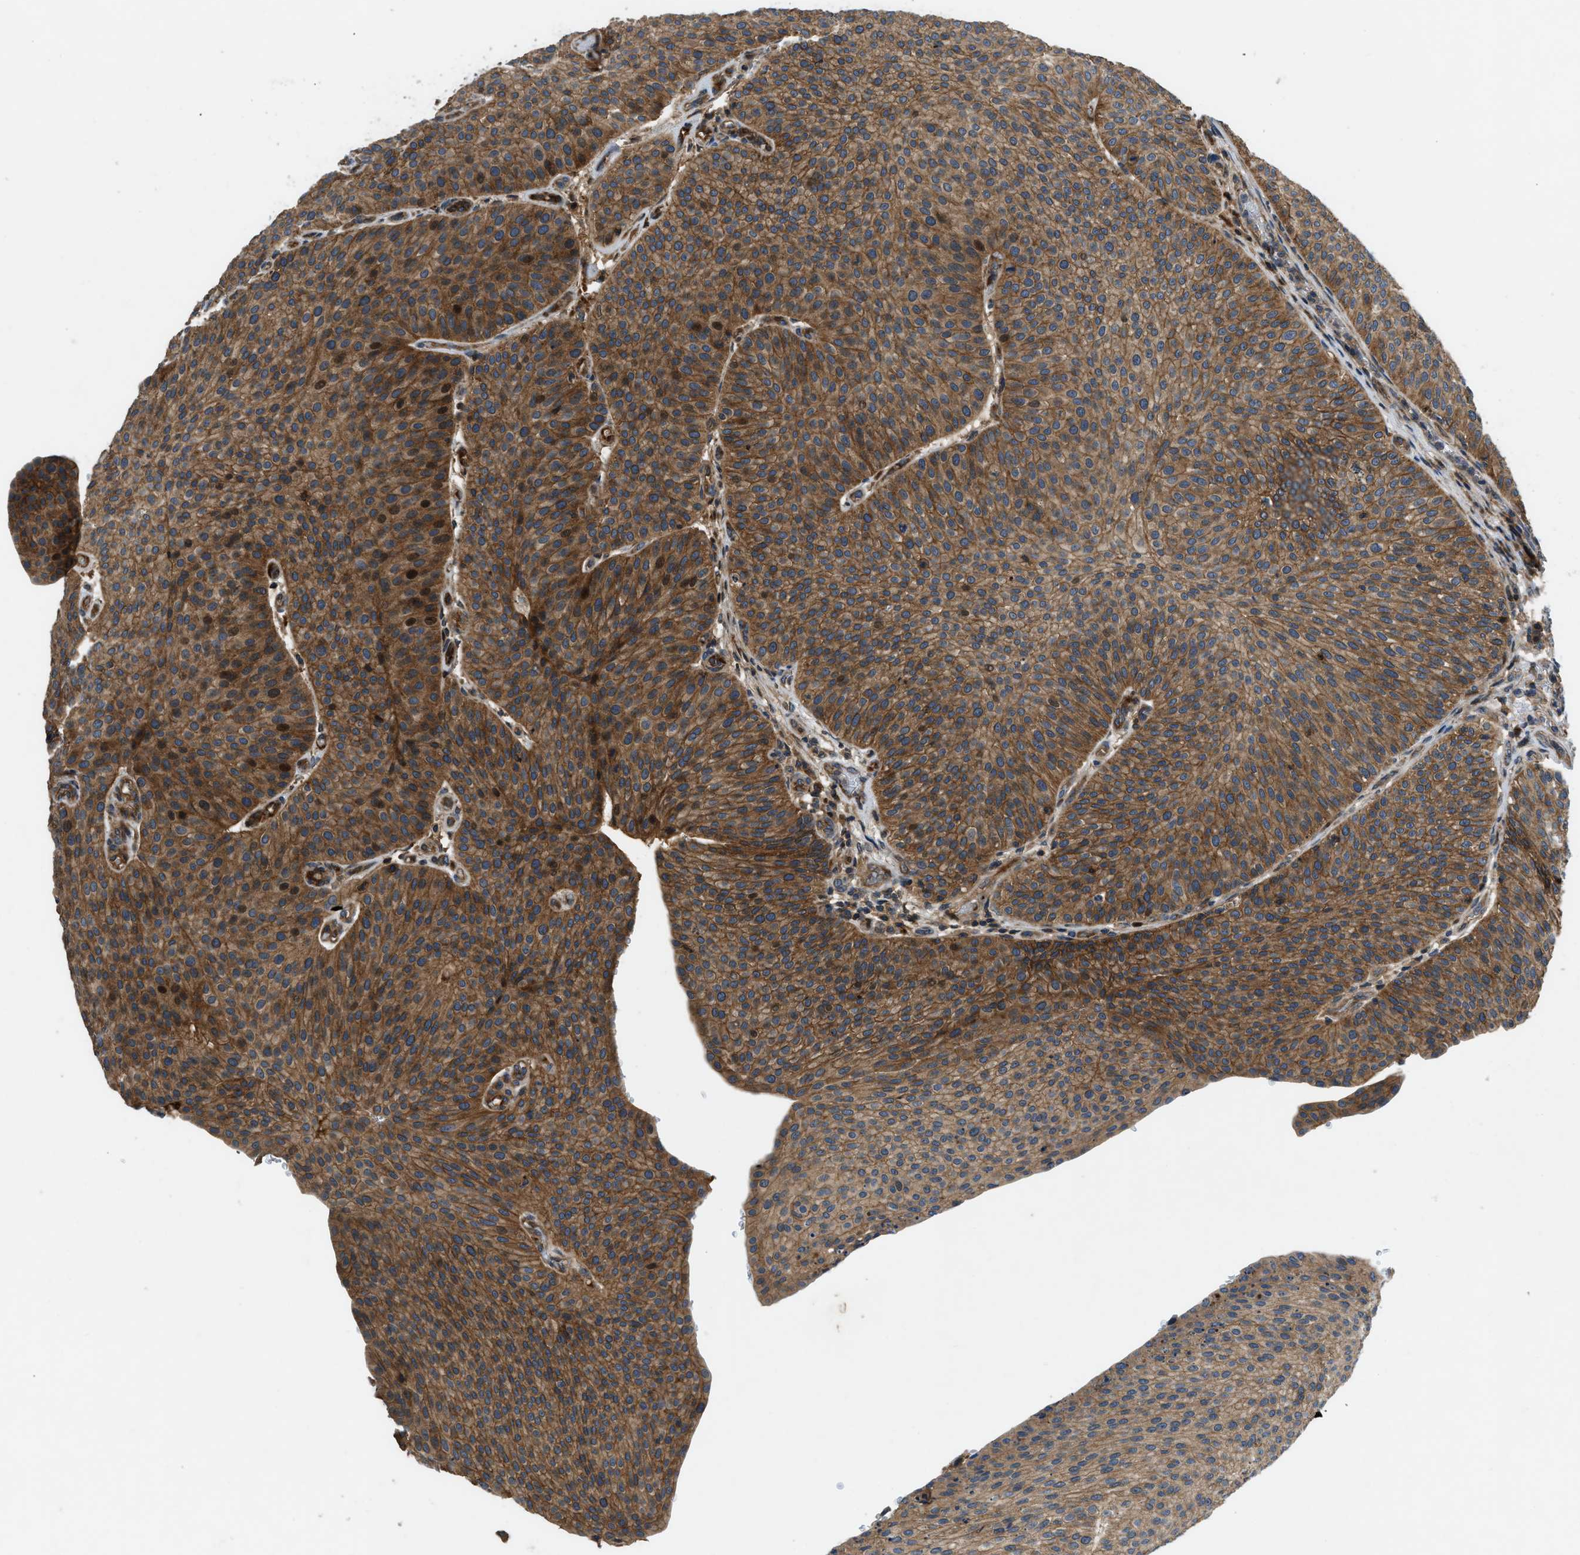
{"staining": {"intensity": "moderate", "quantity": ">75%", "location": "cytoplasmic/membranous"}, "tissue": "urothelial cancer", "cell_type": "Tumor cells", "image_type": "cancer", "snomed": [{"axis": "morphology", "description": "Urothelial carcinoma, Low grade"}, {"axis": "topography", "description": "Smooth muscle"}, {"axis": "topography", "description": "Urinary bladder"}], "caption": "Low-grade urothelial carcinoma was stained to show a protein in brown. There is medium levels of moderate cytoplasmic/membranous staining in about >75% of tumor cells. (Brightfield microscopy of DAB IHC at high magnification).", "gene": "CNNM3", "patient": {"sex": "male", "age": 60}}